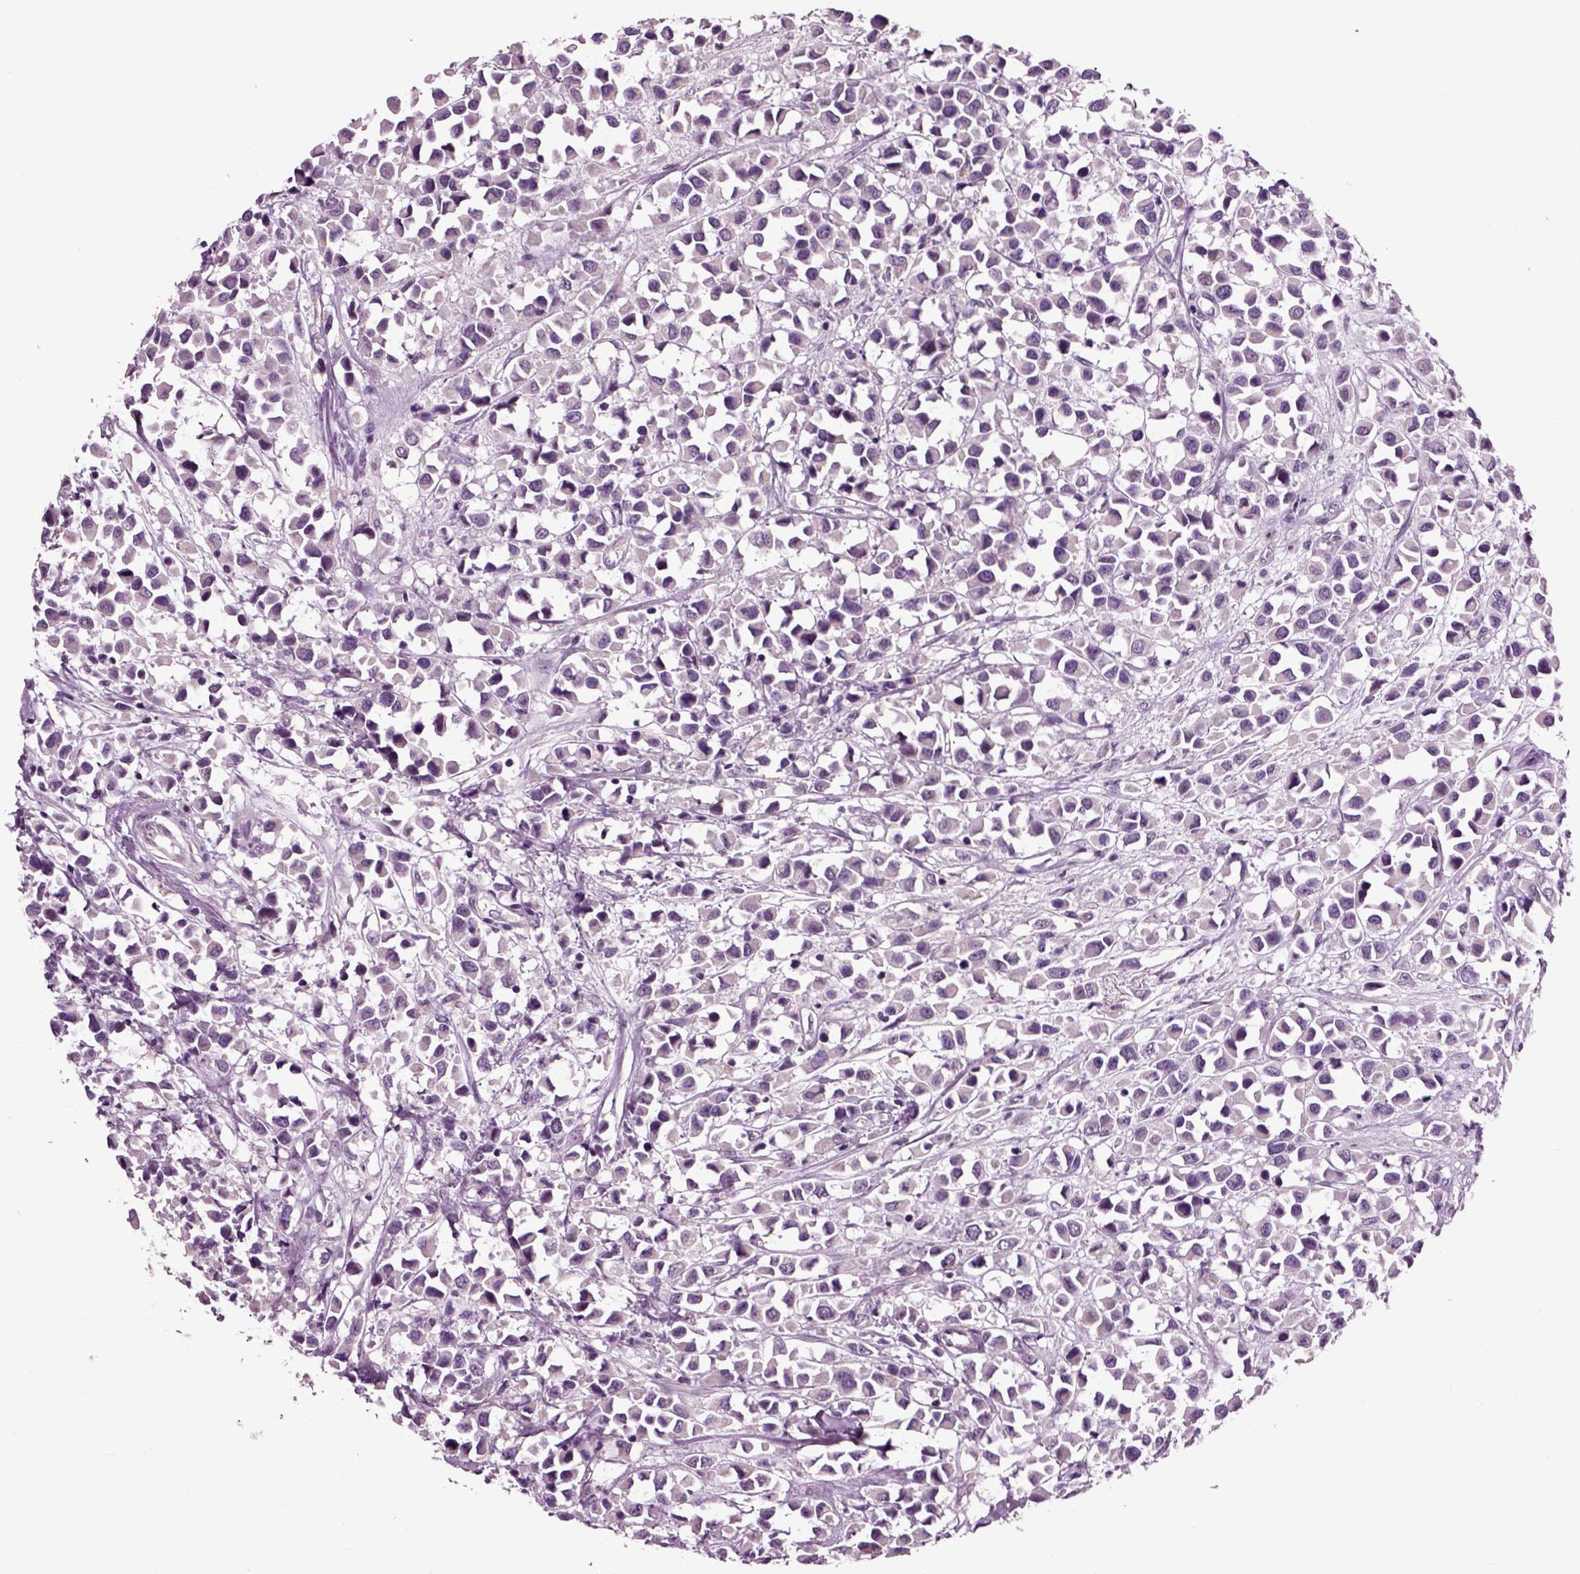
{"staining": {"intensity": "negative", "quantity": "none", "location": "none"}, "tissue": "breast cancer", "cell_type": "Tumor cells", "image_type": "cancer", "snomed": [{"axis": "morphology", "description": "Duct carcinoma"}, {"axis": "topography", "description": "Breast"}], "caption": "Tumor cells are negative for protein expression in human breast cancer.", "gene": "CRHR1", "patient": {"sex": "female", "age": 61}}